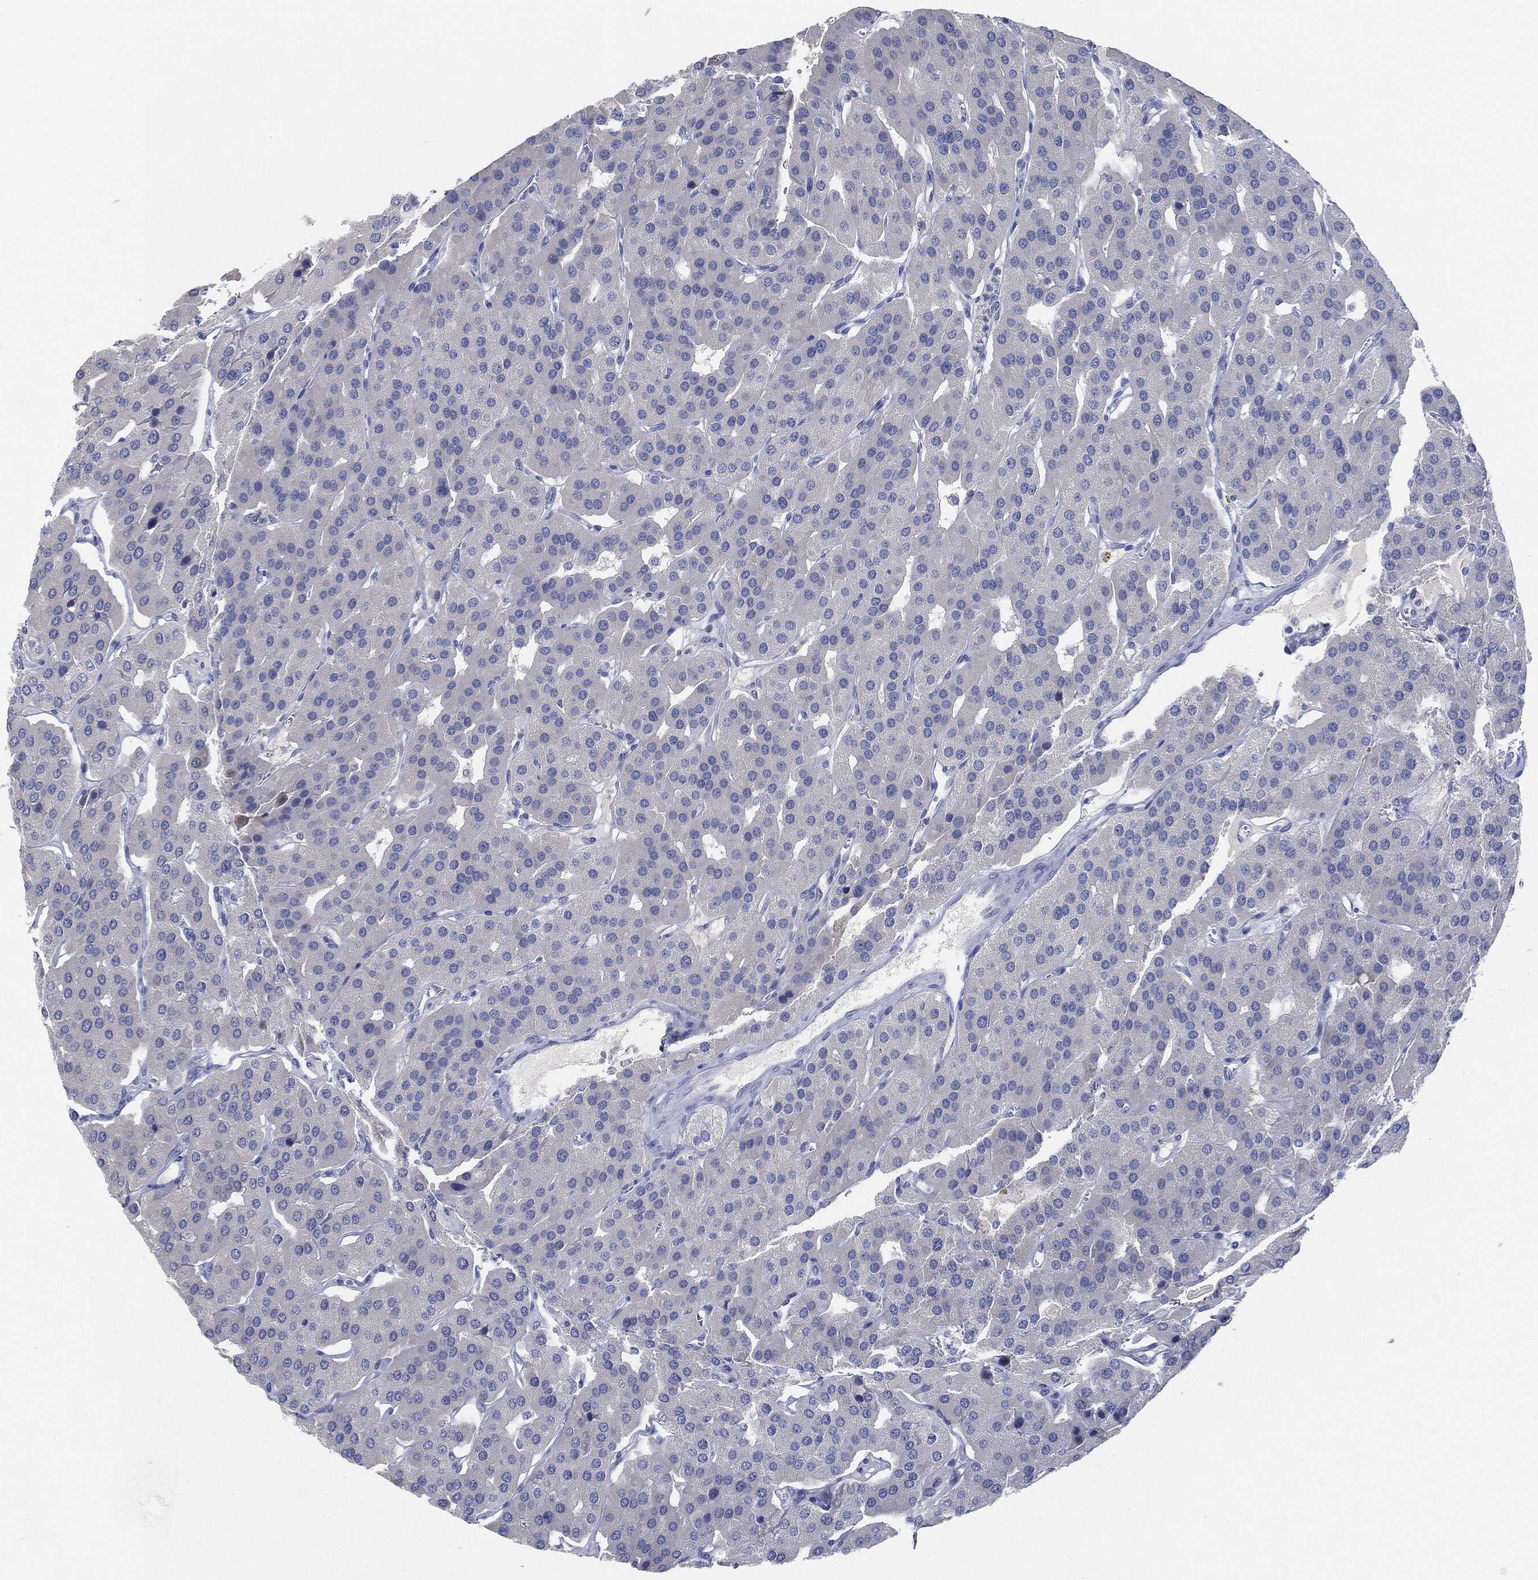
{"staining": {"intensity": "negative", "quantity": "none", "location": "none"}, "tissue": "parathyroid gland", "cell_type": "Glandular cells", "image_type": "normal", "snomed": [{"axis": "morphology", "description": "Normal tissue, NOS"}, {"axis": "morphology", "description": "Adenoma, NOS"}, {"axis": "topography", "description": "Parathyroid gland"}], "caption": "Protein analysis of unremarkable parathyroid gland demonstrates no significant expression in glandular cells. (Stains: DAB (3,3'-diaminobenzidine) IHC with hematoxylin counter stain, Microscopy: brightfield microscopy at high magnification).", "gene": "AFP", "patient": {"sex": "female", "age": 86}}